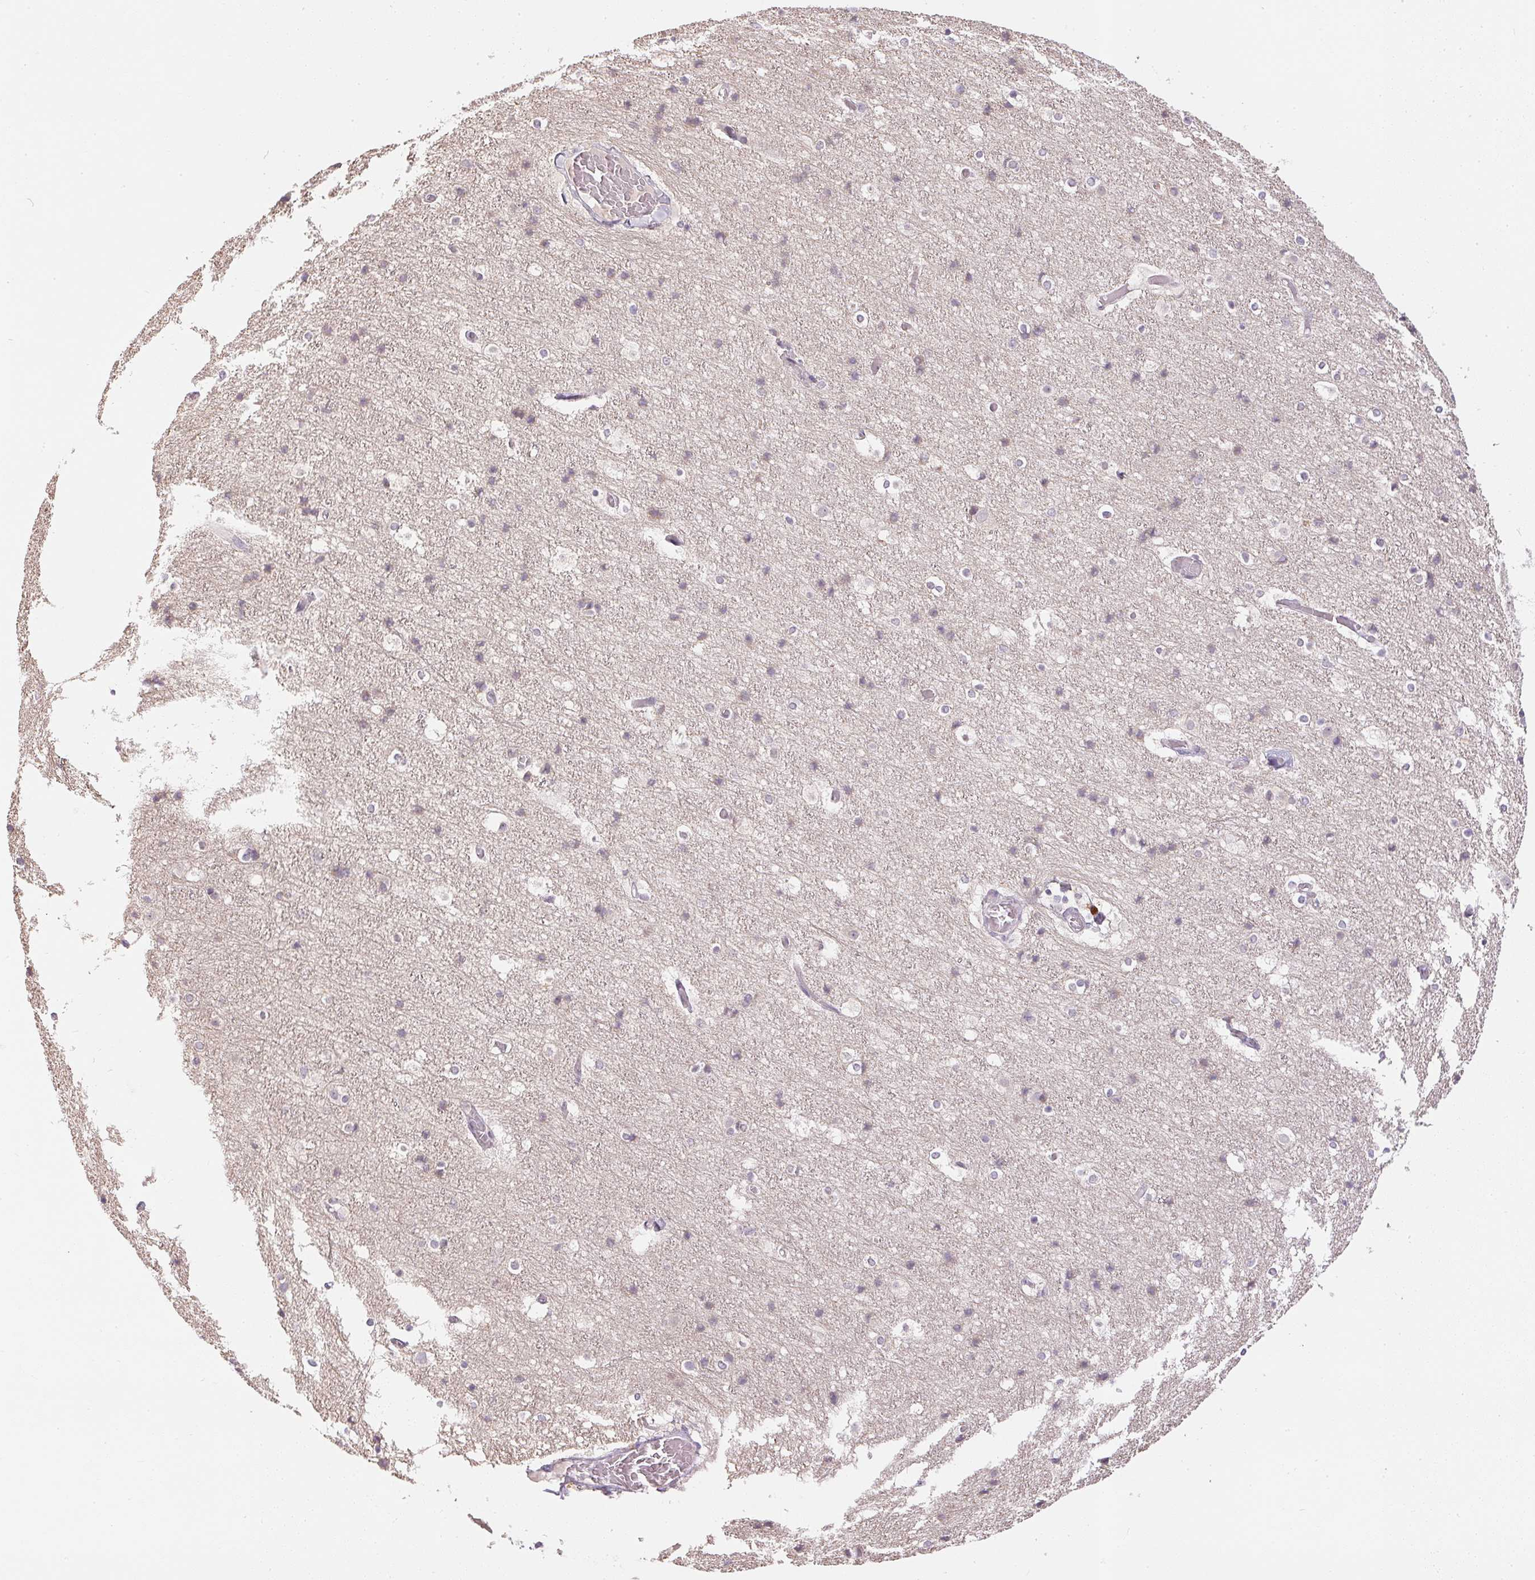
{"staining": {"intensity": "negative", "quantity": "none", "location": "none"}, "tissue": "cerebral cortex", "cell_type": "Endothelial cells", "image_type": "normal", "snomed": [{"axis": "morphology", "description": "Normal tissue, NOS"}, {"axis": "topography", "description": "Cerebral cortex"}], "caption": "This is a histopathology image of IHC staining of normal cerebral cortex, which shows no expression in endothelial cells. The staining was performed using DAB to visualize the protein expression in brown, while the nuclei were stained in blue with hematoxylin (Magnification: 20x).", "gene": "TTC23L", "patient": {"sex": "female", "age": 52}}